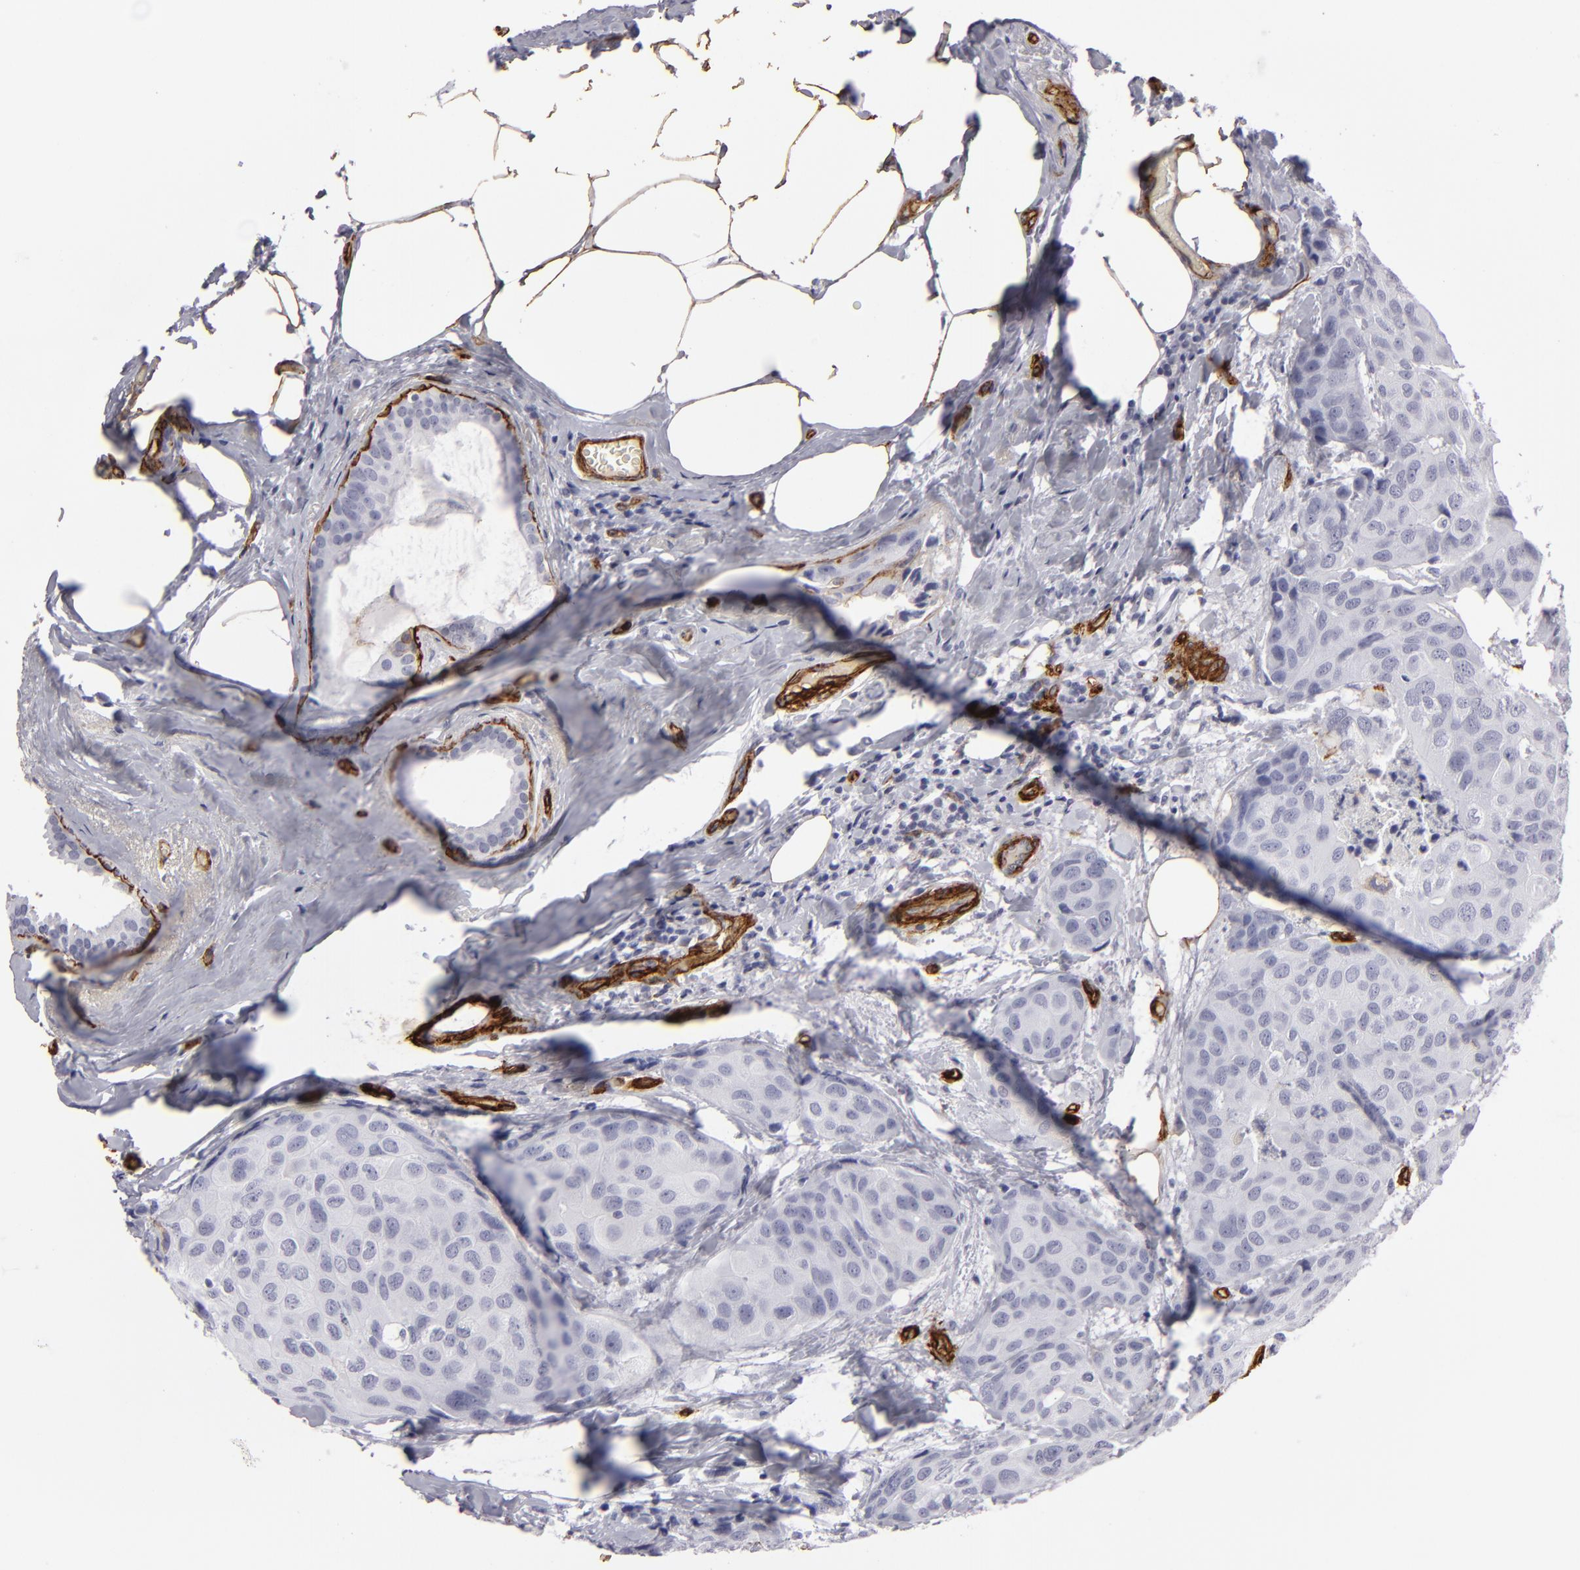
{"staining": {"intensity": "negative", "quantity": "none", "location": "none"}, "tissue": "breast cancer", "cell_type": "Tumor cells", "image_type": "cancer", "snomed": [{"axis": "morphology", "description": "Duct carcinoma"}, {"axis": "topography", "description": "Breast"}], "caption": "An immunohistochemistry micrograph of breast cancer (intraductal carcinoma) is shown. There is no staining in tumor cells of breast cancer (intraductal carcinoma).", "gene": "MCAM", "patient": {"sex": "female", "age": 68}}